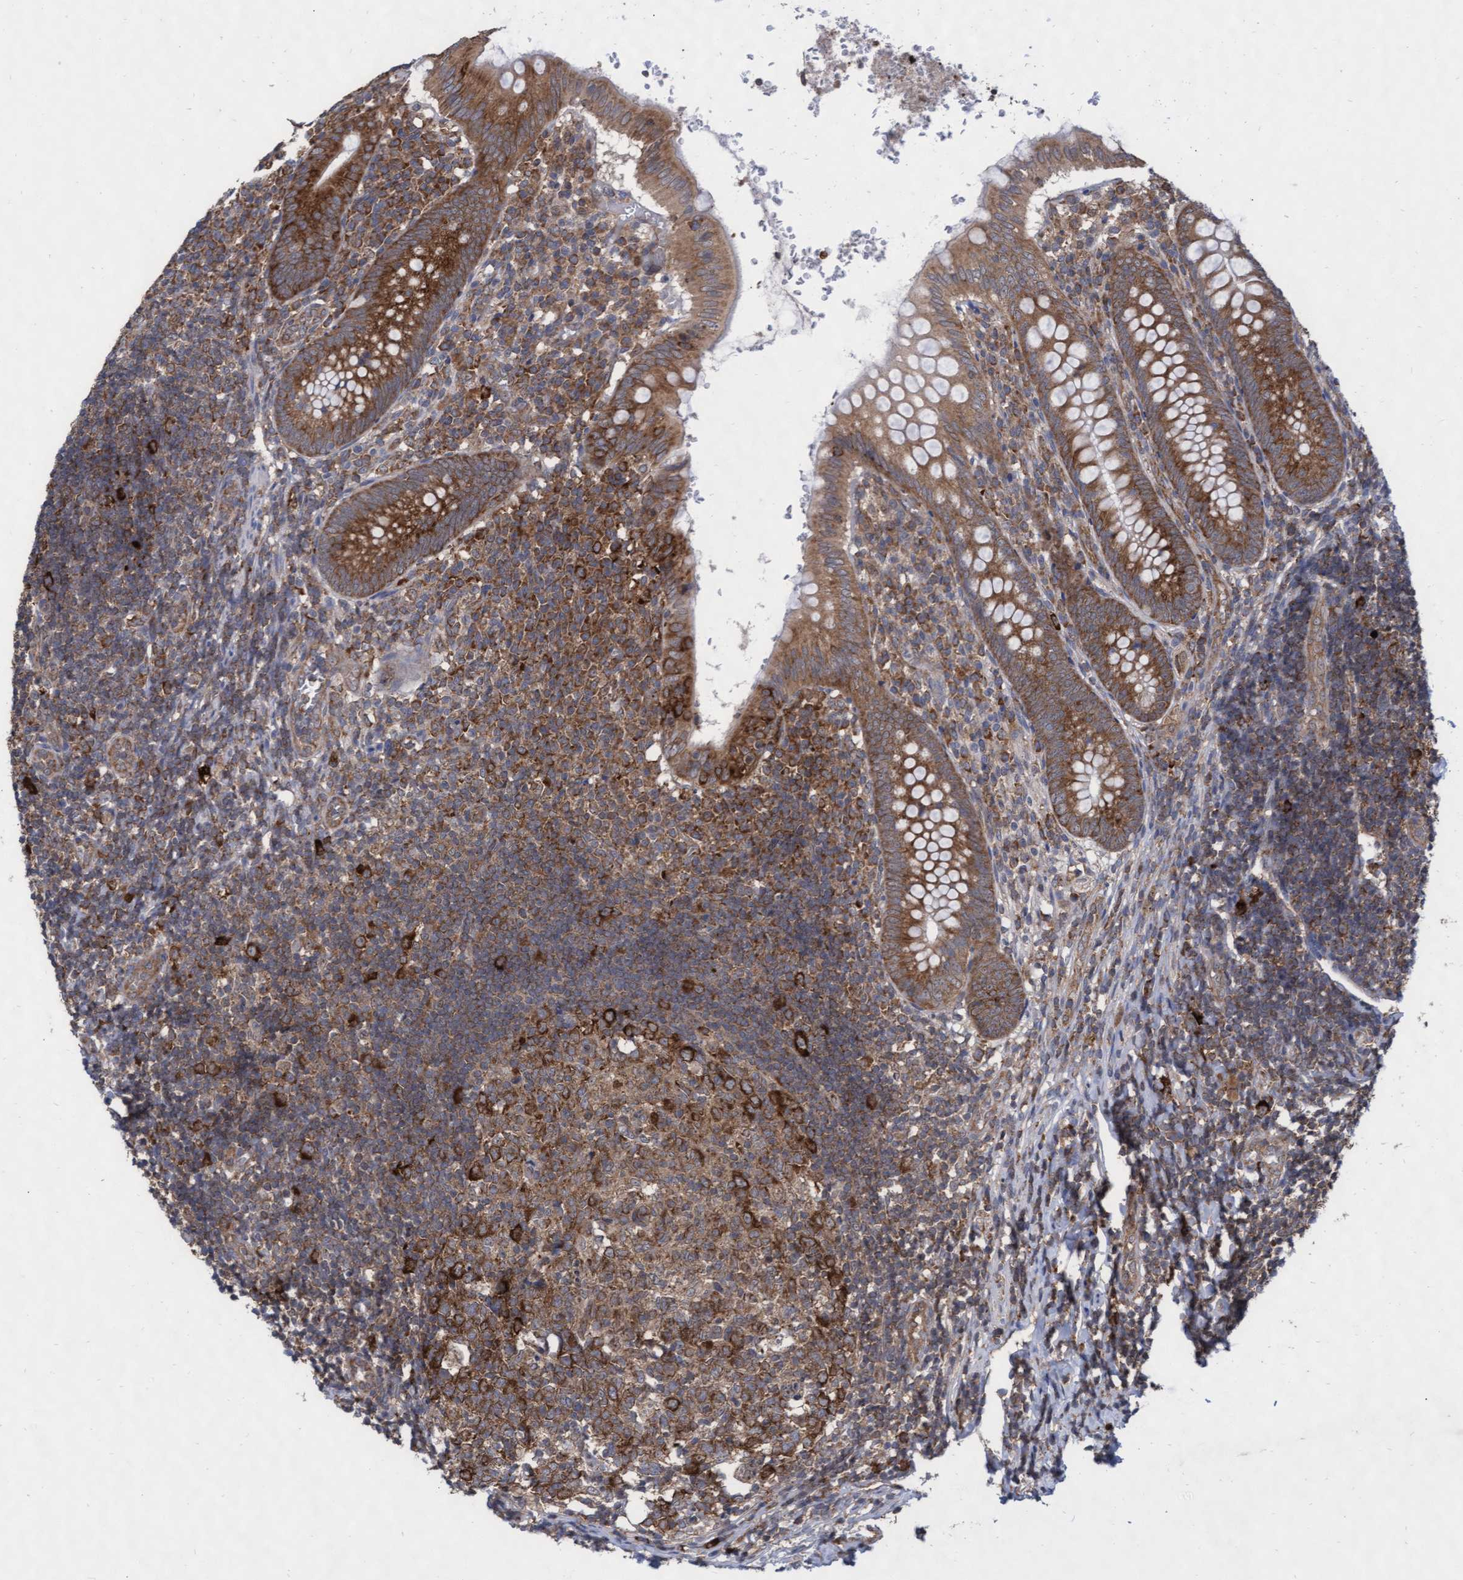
{"staining": {"intensity": "strong", "quantity": ">75%", "location": "cytoplasmic/membranous"}, "tissue": "appendix", "cell_type": "Glandular cells", "image_type": "normal", "snomed": [{"axis": "morphology", "description": "Normal tissue, NOS"}, {"axis": "topography", "description": "Appendix"}], "caption": "Strong cytoplasmic/membranous staining for a protein is seen in approximately >75% of glandular cells of normal appendix using immunohistochemistry.", "gene": "ABCF2", "patient": {"sex": "male", "age": 8}}